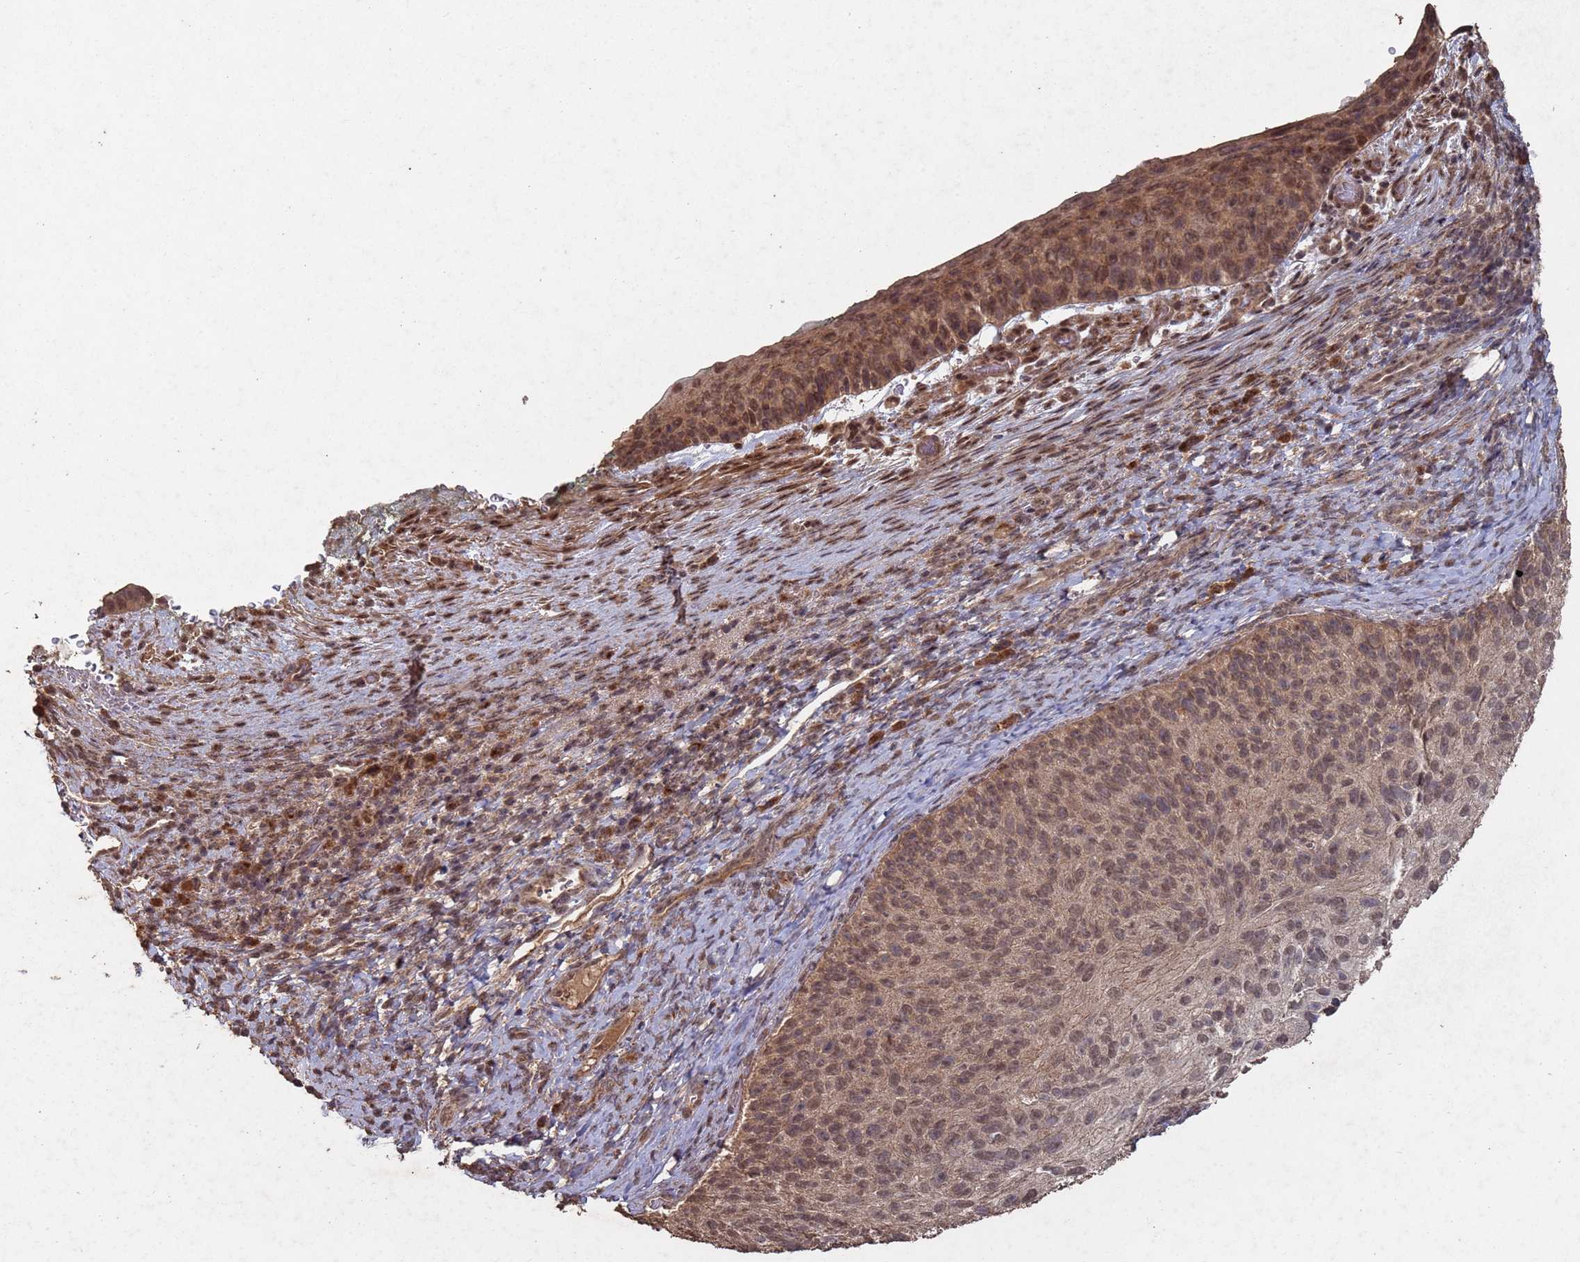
{"staining": {"intensity": "moderate", "quantity": ">75%", "location": "nuclear"}, "tissue": "cervical cancer", "cell_type": "Tumor cells", "image_type": "cancer", "snomed": [{"axis": "morphology", "description": "Squamous cell carcinoma, NOS"}, {"axis": "topography", "description": "Cervix"}], "caption": "A medium amount of moderate nuclear positivity is appreciated in approximately >75% of tumor cells in cervical cancer tissue. (Stains: DAB (3,3'-diaminobenzidine) in brown, nuclei in blue, Microscopy: brightfield microscopy at high magnification).", "gene": "FRAT1", "patient": {"sex": "female", "age": 80}}